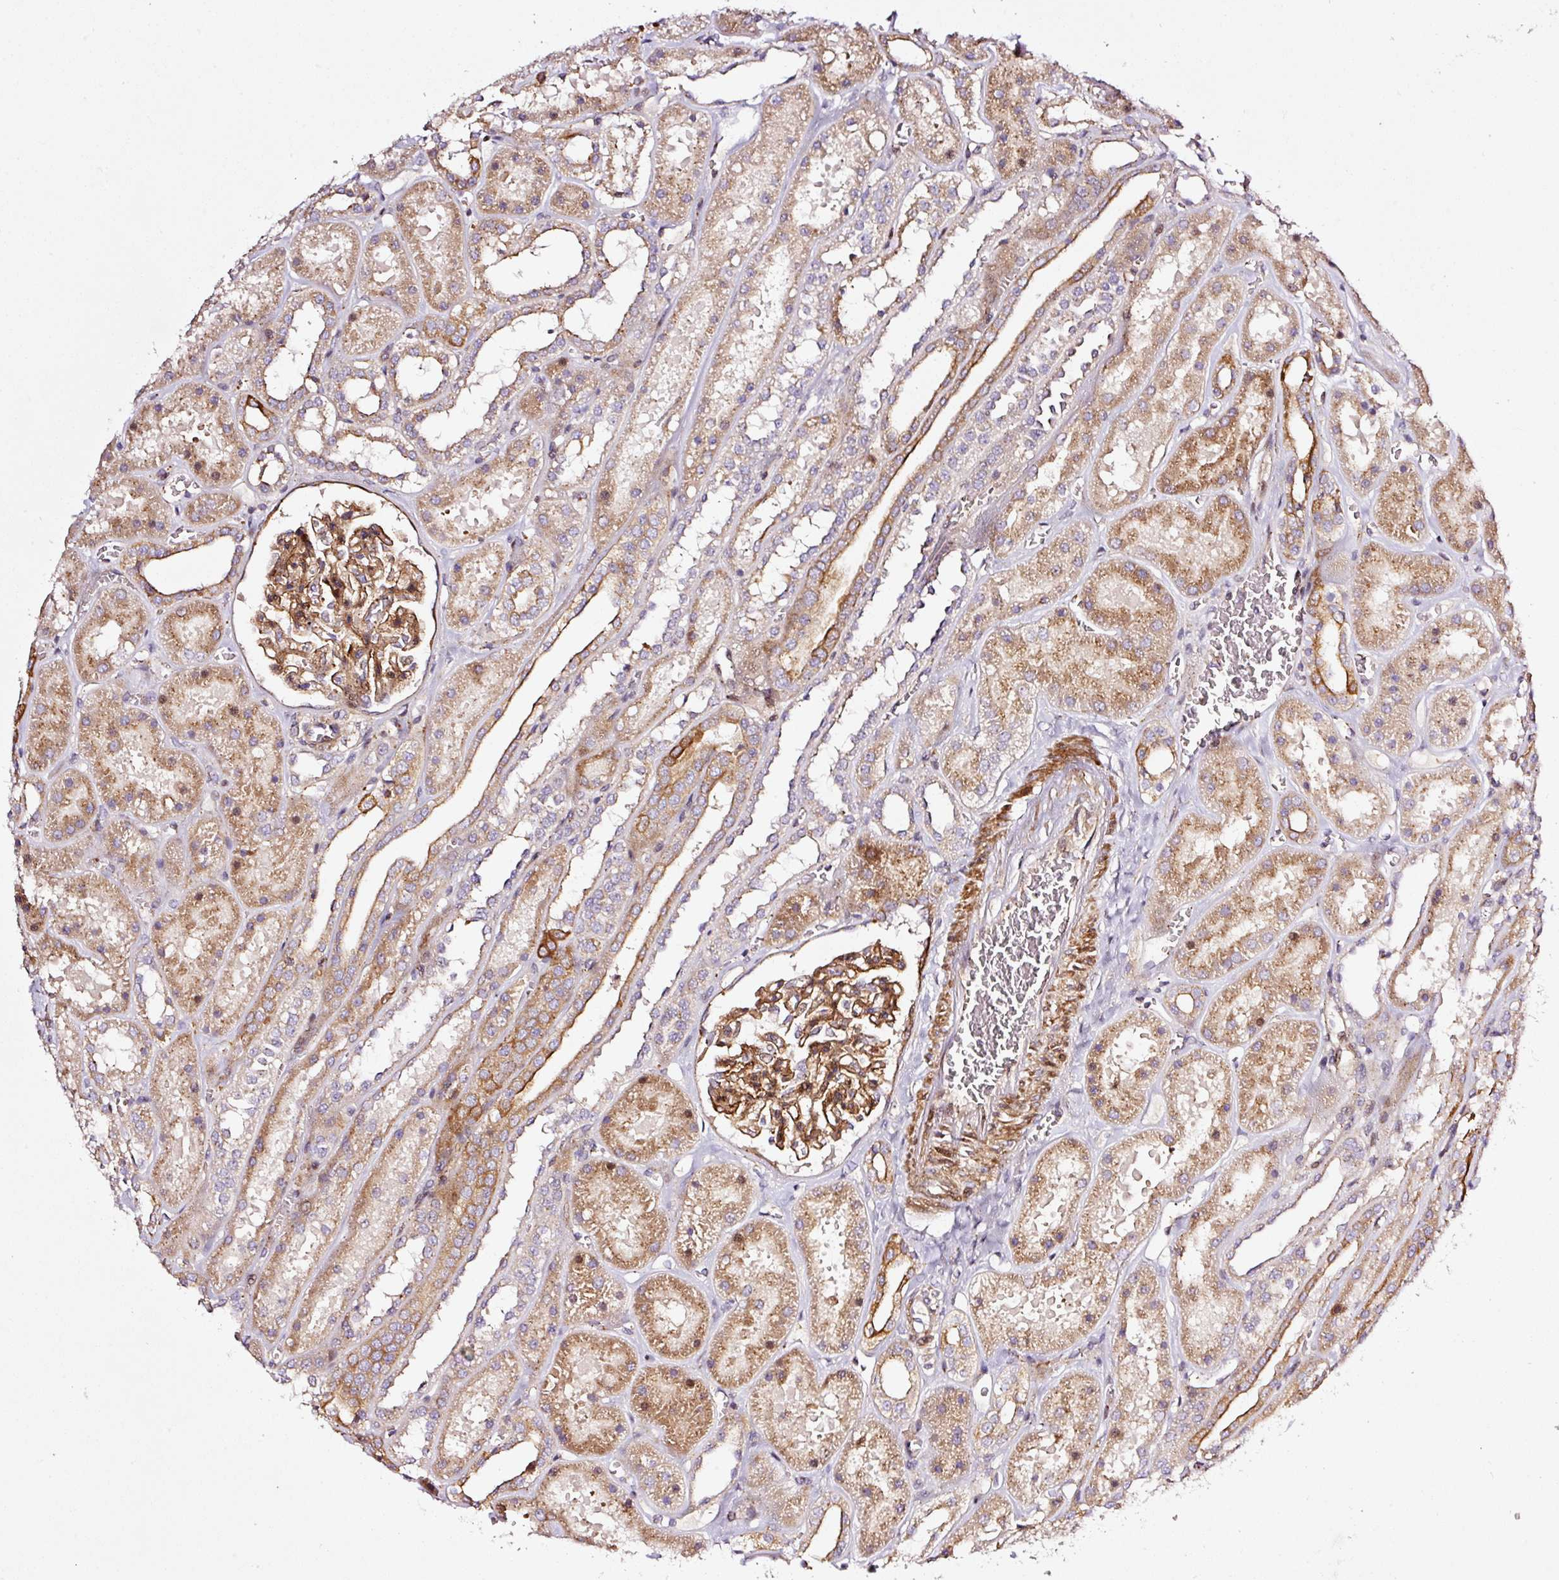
{"staining": {"intensity": "moderate", "quantity": ">75%", "location": "cytoplasmic/membranous"}, "tissue": "kidney", "cell_type": "Cells in glomeruli", "image_type": "normal", "snomed": [{"axis": "morphology", "description": "Normal tissue, NOS"}, {"axis": "topography", "description": "Kidney"}], "caption": "Immunohistochemistry (IHC) staining of unremarkable kidney, which demonstrates medium levels of moderate cytoplasmic/membranous positivity in approximately >75% of cells in glomeruli indicating moderate cytoplasmic/membranous protein expression. The staining was performed using DAB (brown) for protein detection and nuclei were counterstained in hematoxylin (blue).", "gene": "ANKRD20A1", "patient": {"sex": "female", "age": 41}}